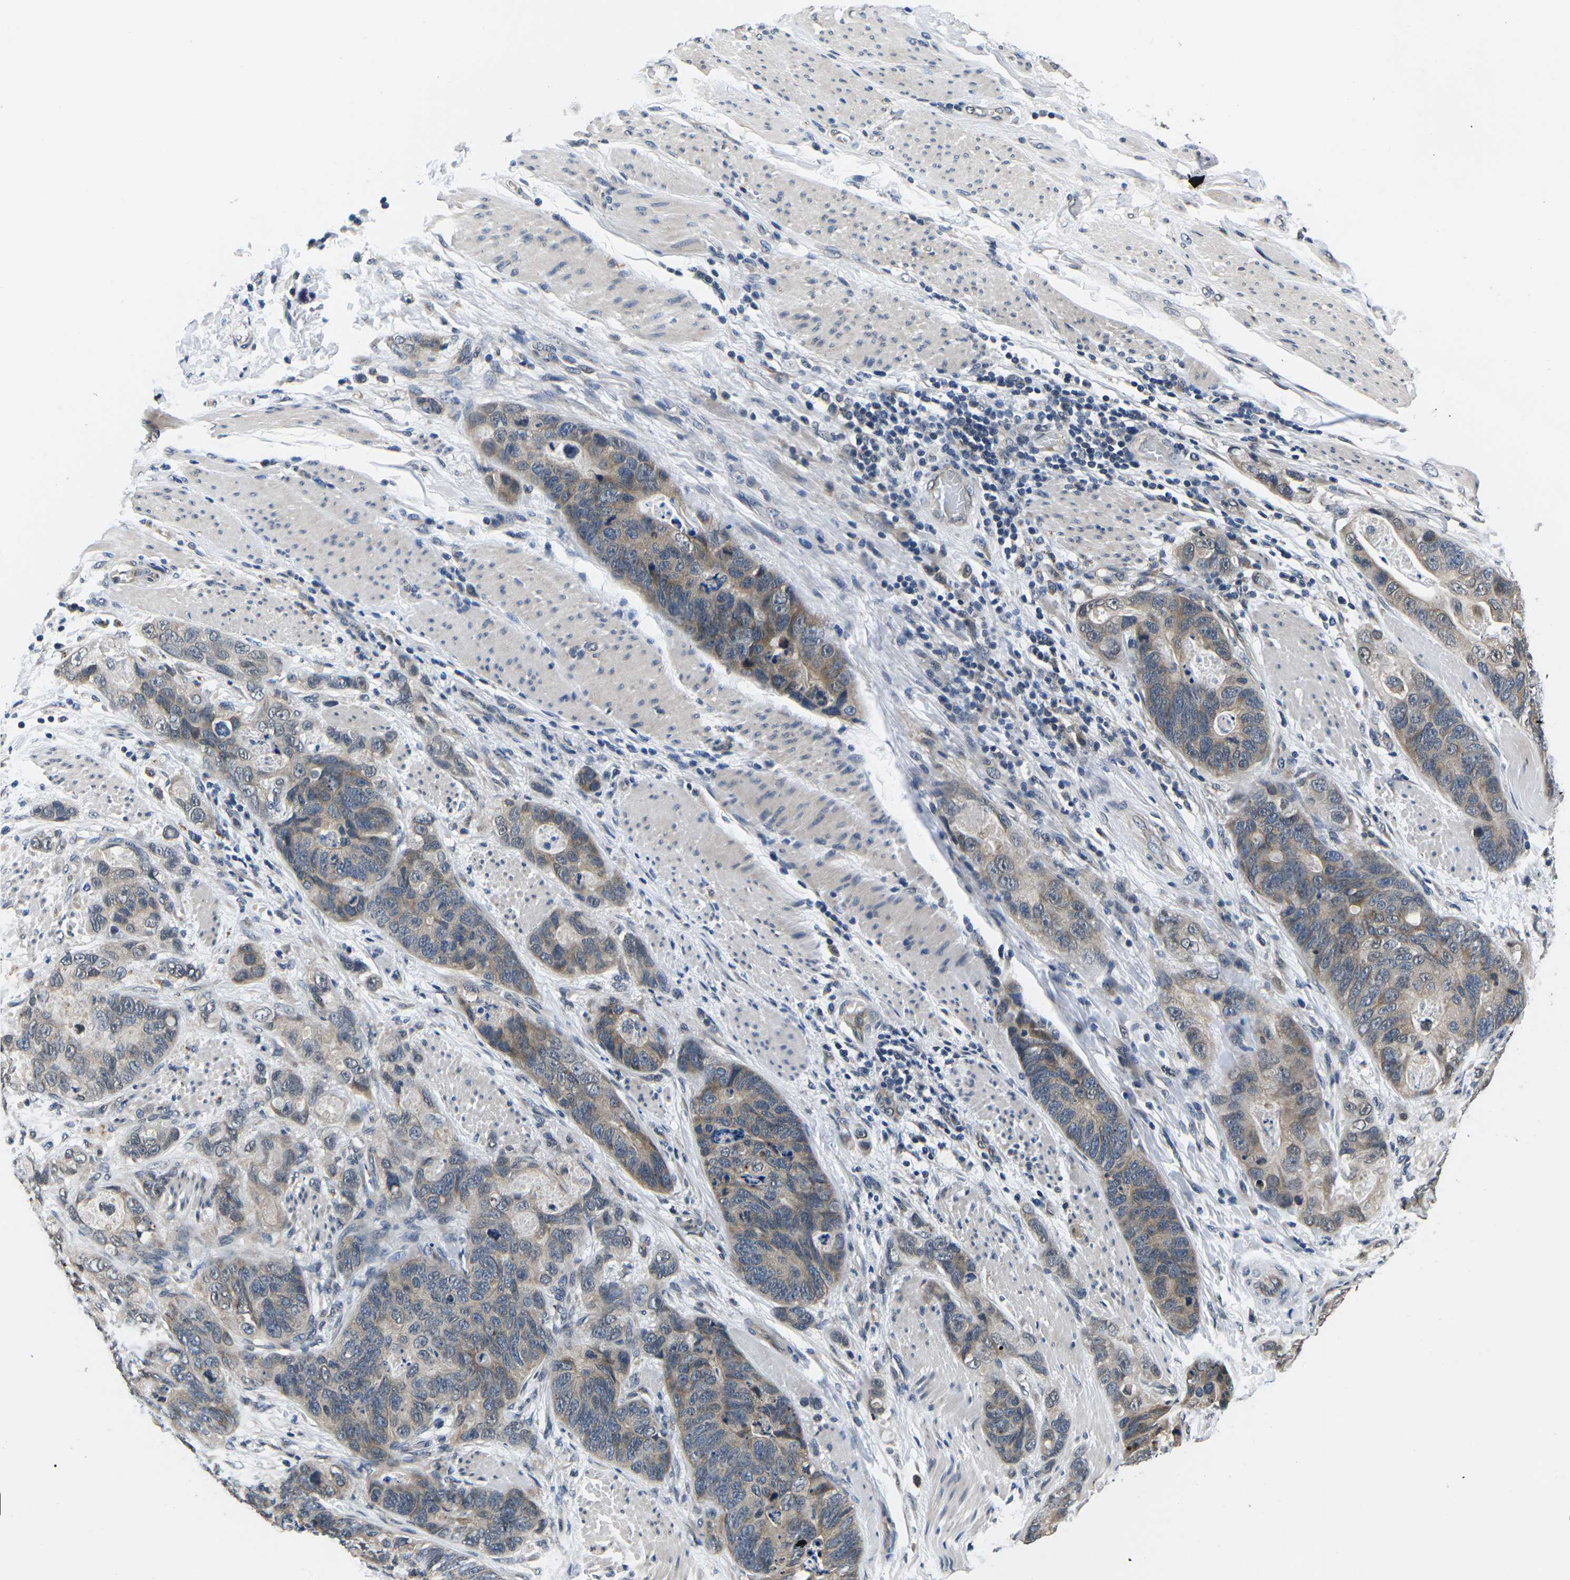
{"staining": {"intensity": "weak", "quantity": "25%-75%", "location": "cytoplasmic/membranous"}, "tissue": "stomach cancer", "cell_type": "Tumor cells", "image_type": "cancer", "snomed": [{"axis": "morphology", "description": "Adenocarcinoma, NOS"}, {"axis": "topography", "description": "Stomach"}], "caption": "Protein expression analysis of adenocarcinoma (stomach) reveals weak cytoplasmic/membranous positivity in approximately 25%-75% of tumor cells. (Brightfield microscopy of DAB IHC at high magnification).", "gene": "SNX10", "patient": {"sex": "female", "age": 89}}